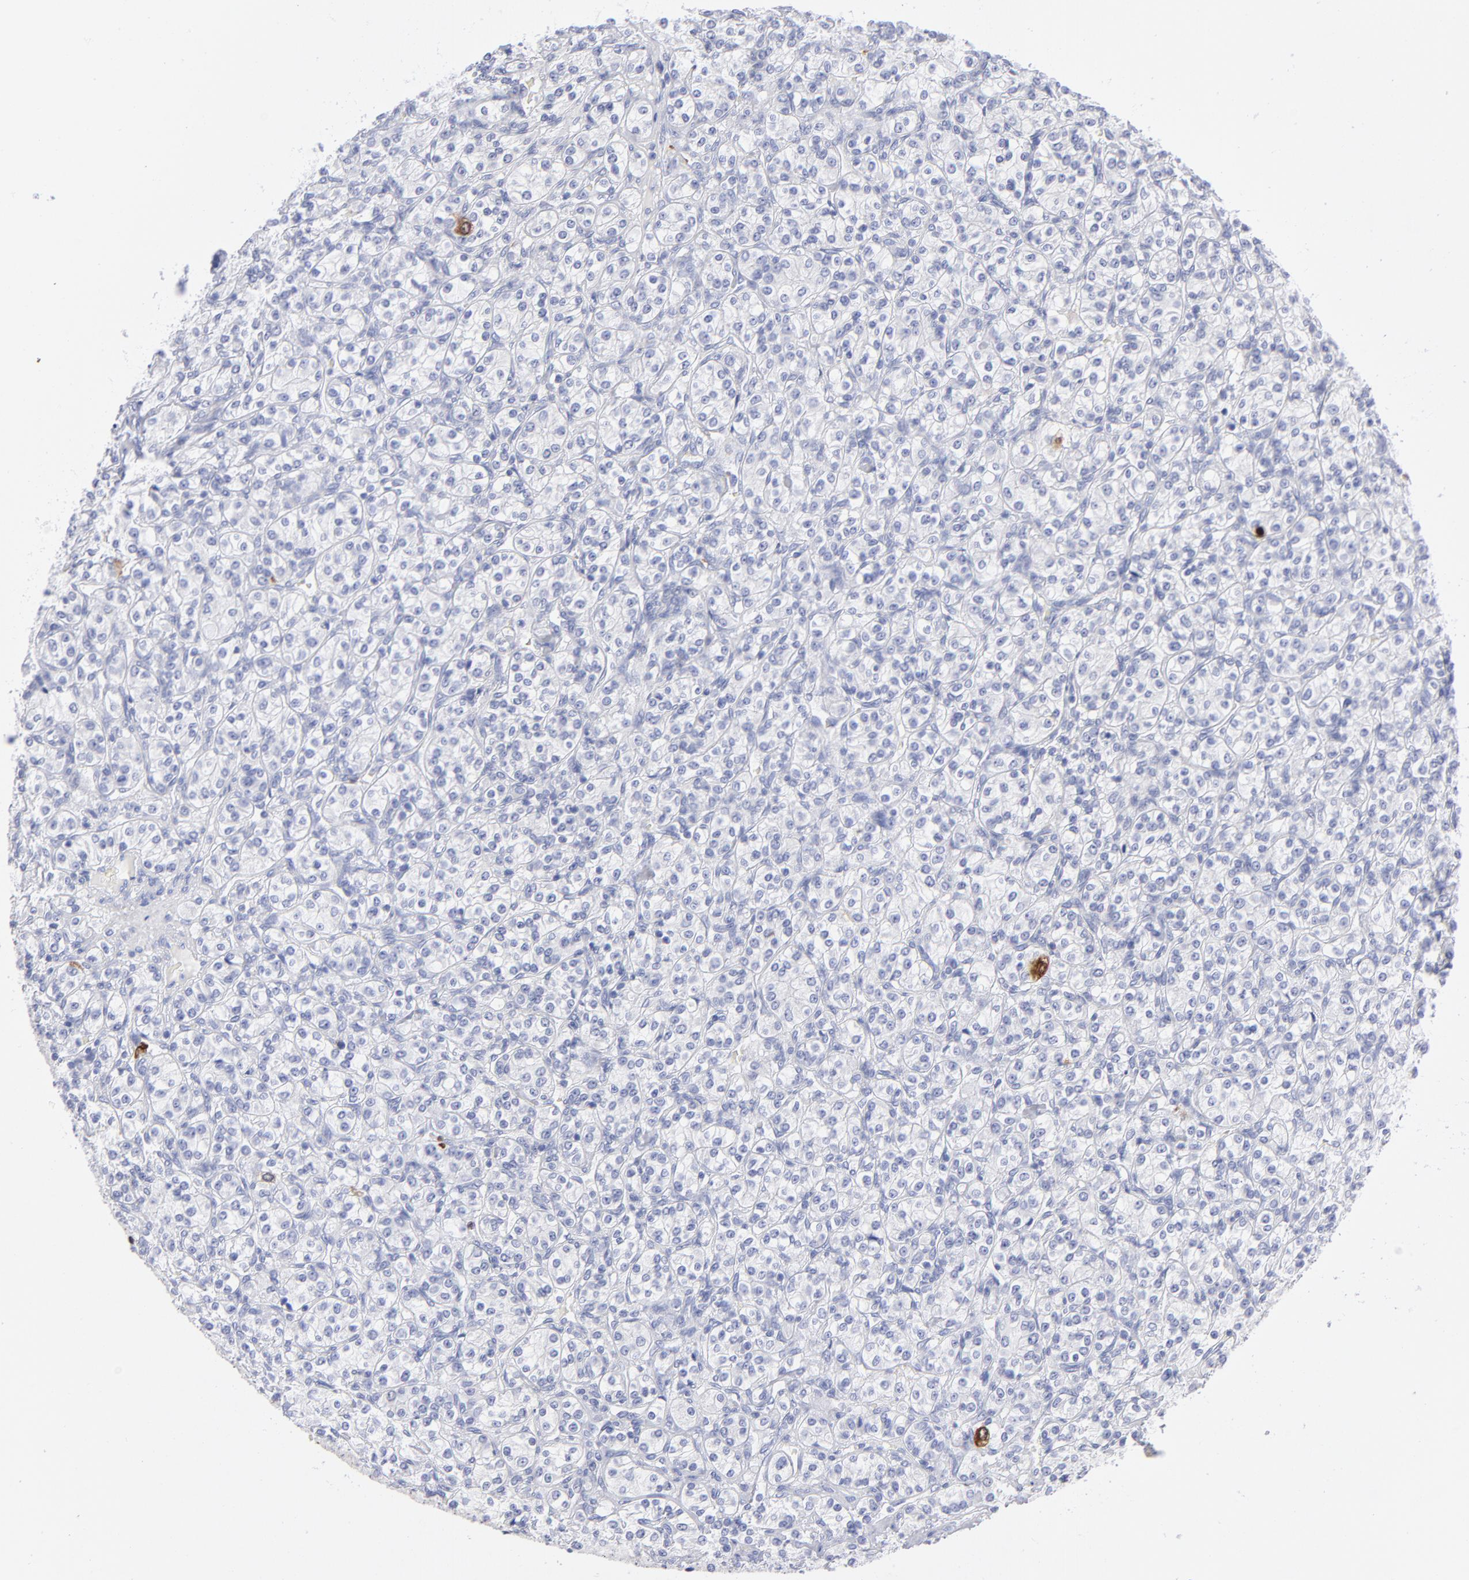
{"staining": {"intensity": "strong", "quantity": "<25%", "location": "cytoplasmic/membranous"}, "tissue": "renal cancer", "cell_type": "Tumor cells", "image_type": "cancer", "snomed": [{"axis": "morphology", "description": "Adenocarcinoma, NOS"}, {"axis": "topography", "description": "Kidney"}], "caption": "Tumor cells display medium levels of strong cytoplasmic/membranous staining in approximately <25% of cells in human renal cancer (adenocarcinoma).", "gene": "CCNB1", "patient": {"sex": "male", "age": 77}}